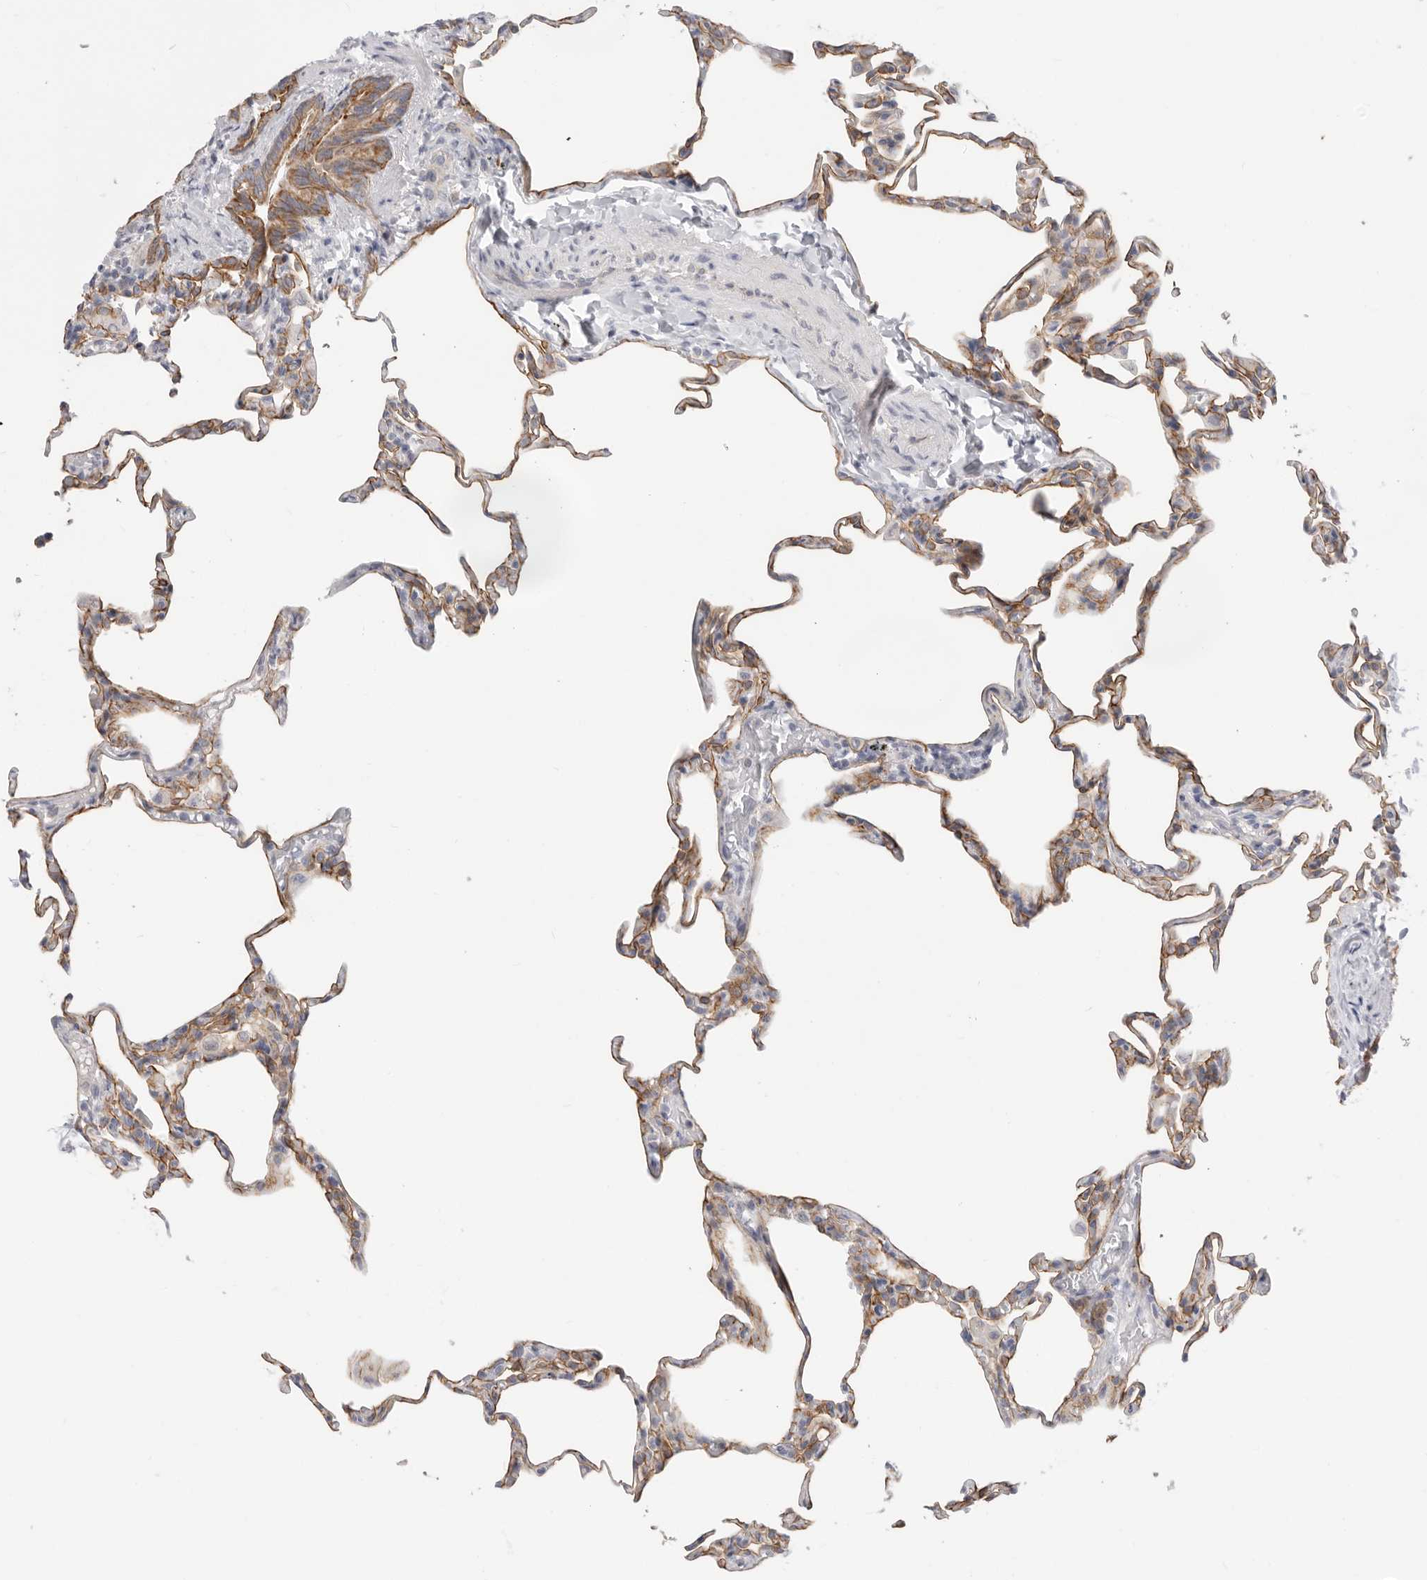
{"staining": {"intensity": "moderate", "quantity": "25%-75%", "location": "cytoplasmic/membranous"}, "tissue": "lung", "cell_type": "Alveolar cells", "image_type": "normal", "snomed": [{"axis": "morphology", "description": "Normal tissue, NOS"}, {"axis": "topography", "description": "Lung"}], "caption": "Normal lung reveals moderate cytoplasmic/membranous expression in approximately 25%-75% of alveolar cells.", "gene": "USH1C", "patient": {"sex": "male", "age": 20}}